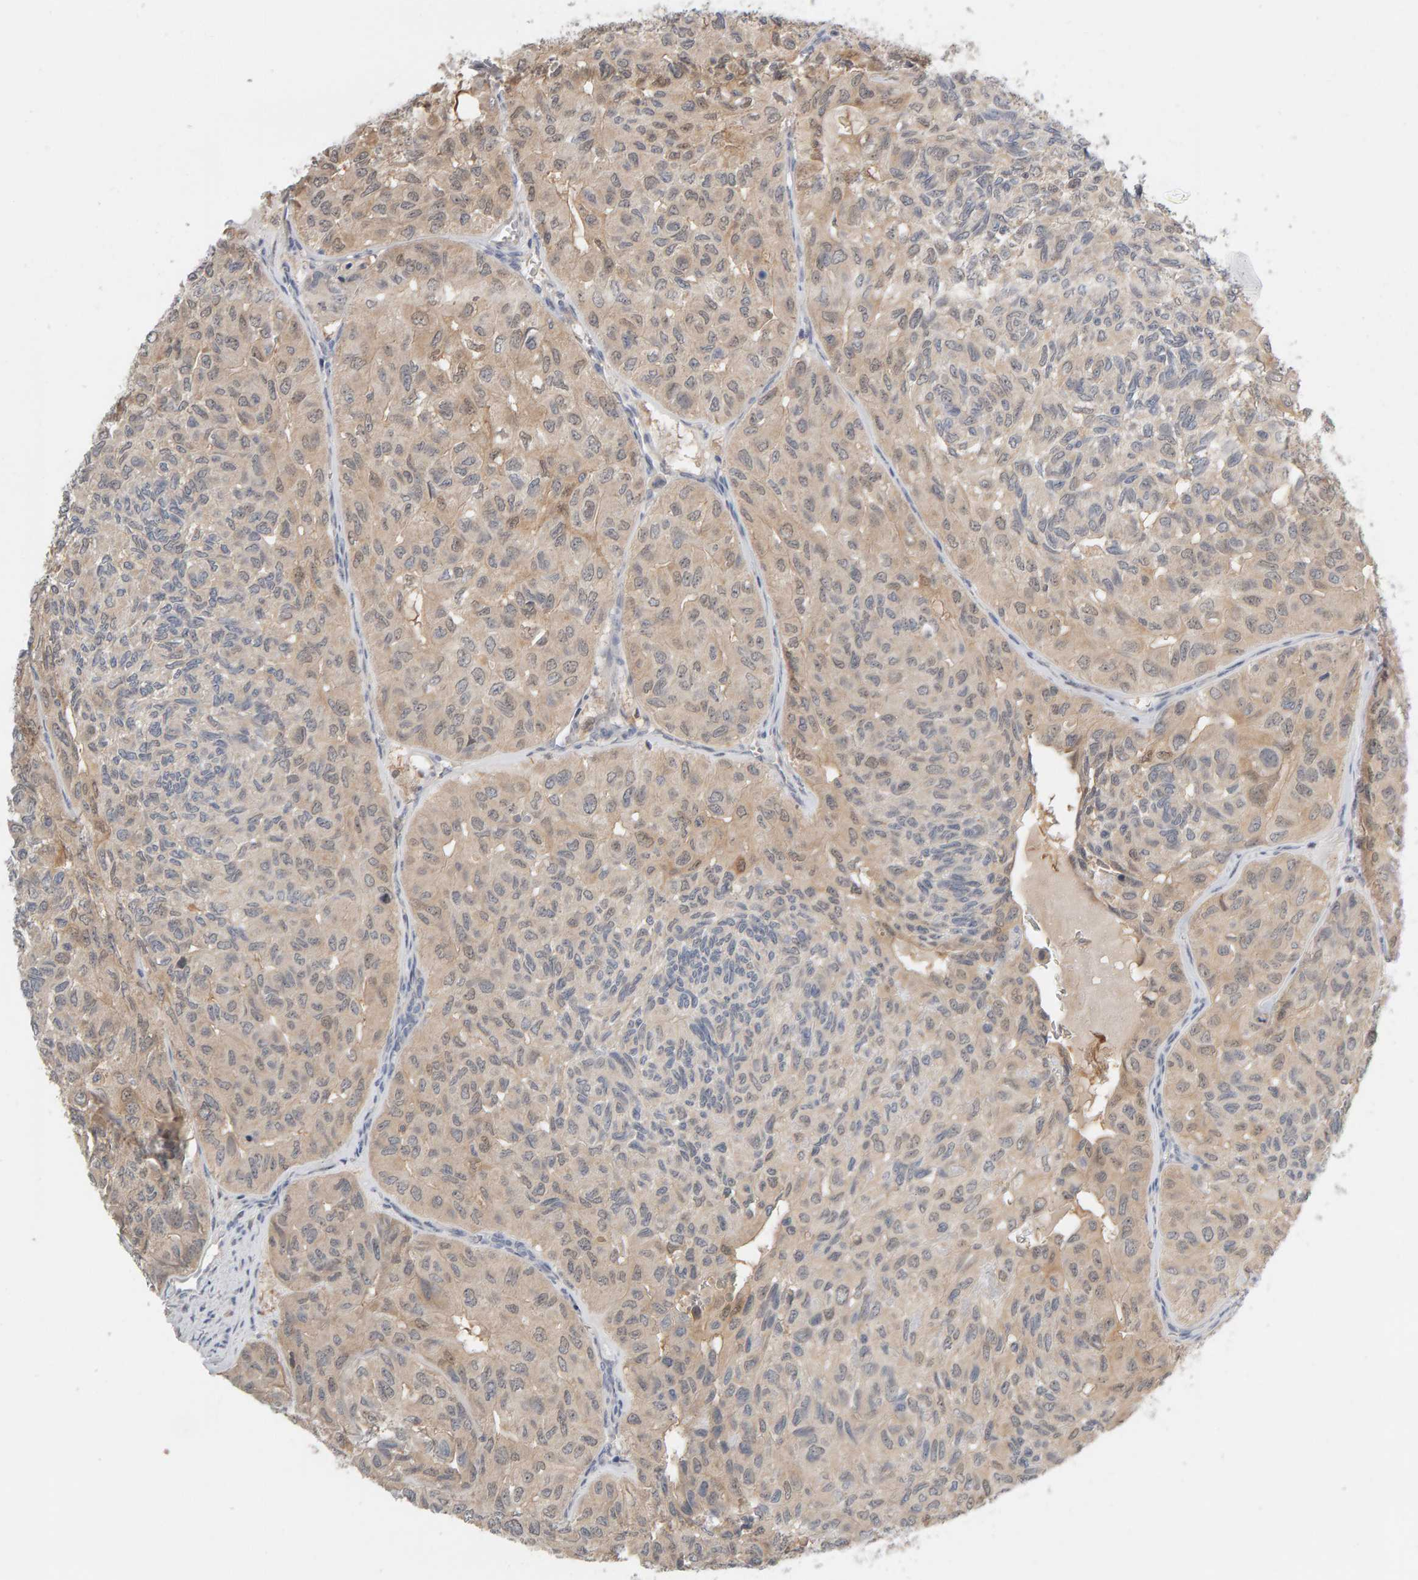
{"staining": {"intensity": "weak", "quantity": ">75%", "location": "cytoplasmic/membranous"}, "tissue": "head and neck cancer", "cell_type": "Tumor cells", "image_type": "cancer", "snomed": [{"axis": "morphology", "description": "Adenocarcinoma, NOS"}, {"axis": "topography", "description": "Salivary gland, NOS"}, {"axis": "topography", "description": "Head-Neck"}], "caption": "Immunohistochemical staining of head and neck cancer displays low levels of weak cytoplasmic/membranous protein expression in approximately >75% of tumor cells.", "gene": "GFUS", "patient": {"sex": "female", "age": 76}}